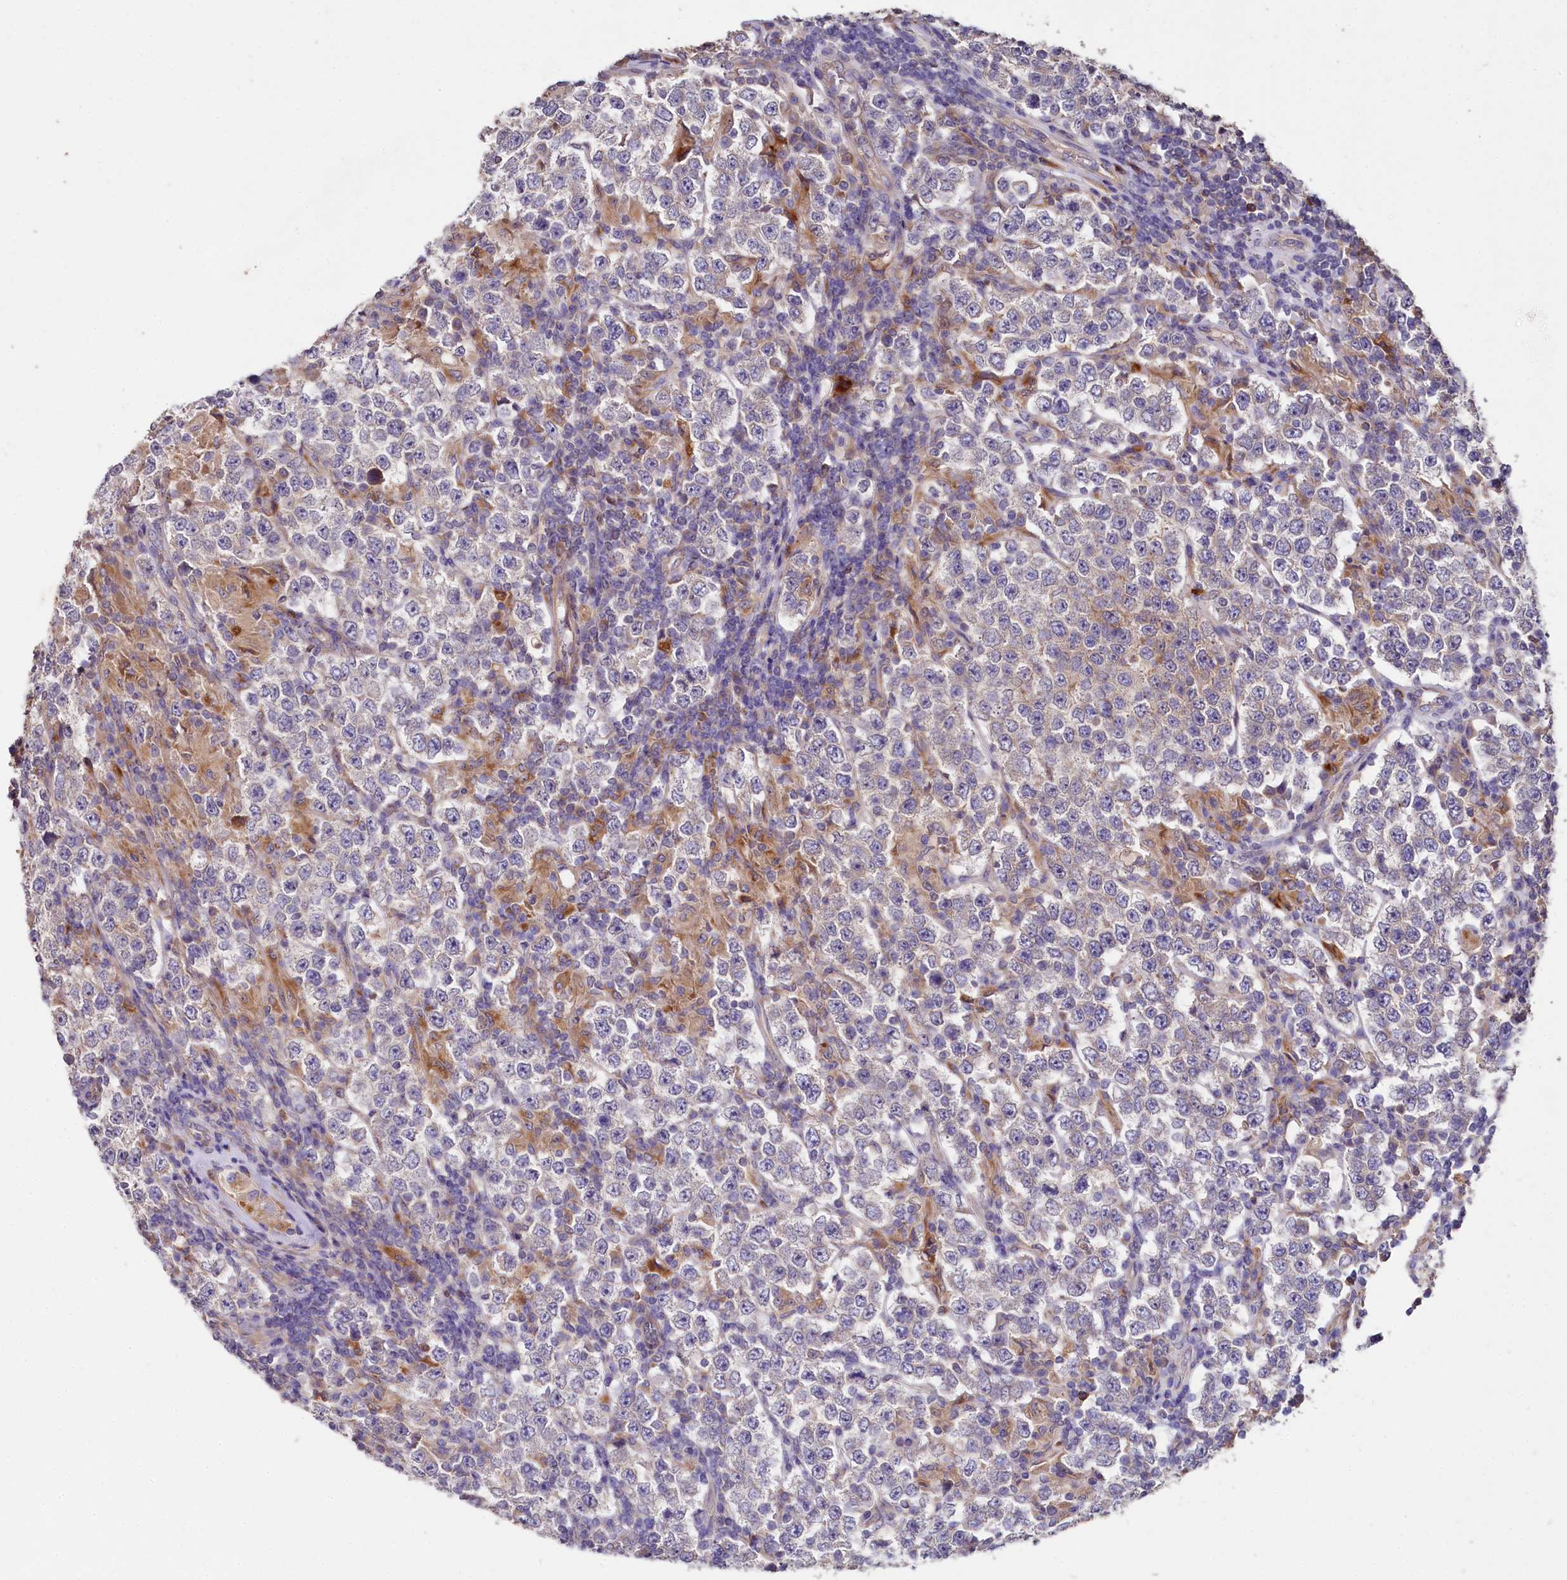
{"staining": {"intensity": "negative", "quantity": "none", "location": "none"}, "tissue": "testis cancer", "cell_type": "Tumor cells", "image_type": "cancer", "snomed": [{"axis": "morphology", "description": "Normal tissue, NOS"}, {"axis": "morphology", "description": "Urothelial carcinoma, High grade"}, {"axis": "morphology", "description": "Seminoma, NOS"}, {"axis": "morphology", "description": "Carcinoma, Embryonal, NOS"}, {"axis": "topography", "description": "Urinary bladder"}, {"axis": "topography", "description": "Testis"}], "caption": "Protein analysis of testis cancer (embryonal carcinoma) exhibits no significant staining in tumor cells.", "gene": "SPRYD3", "patient": {"sex": "male", "age": 41}}